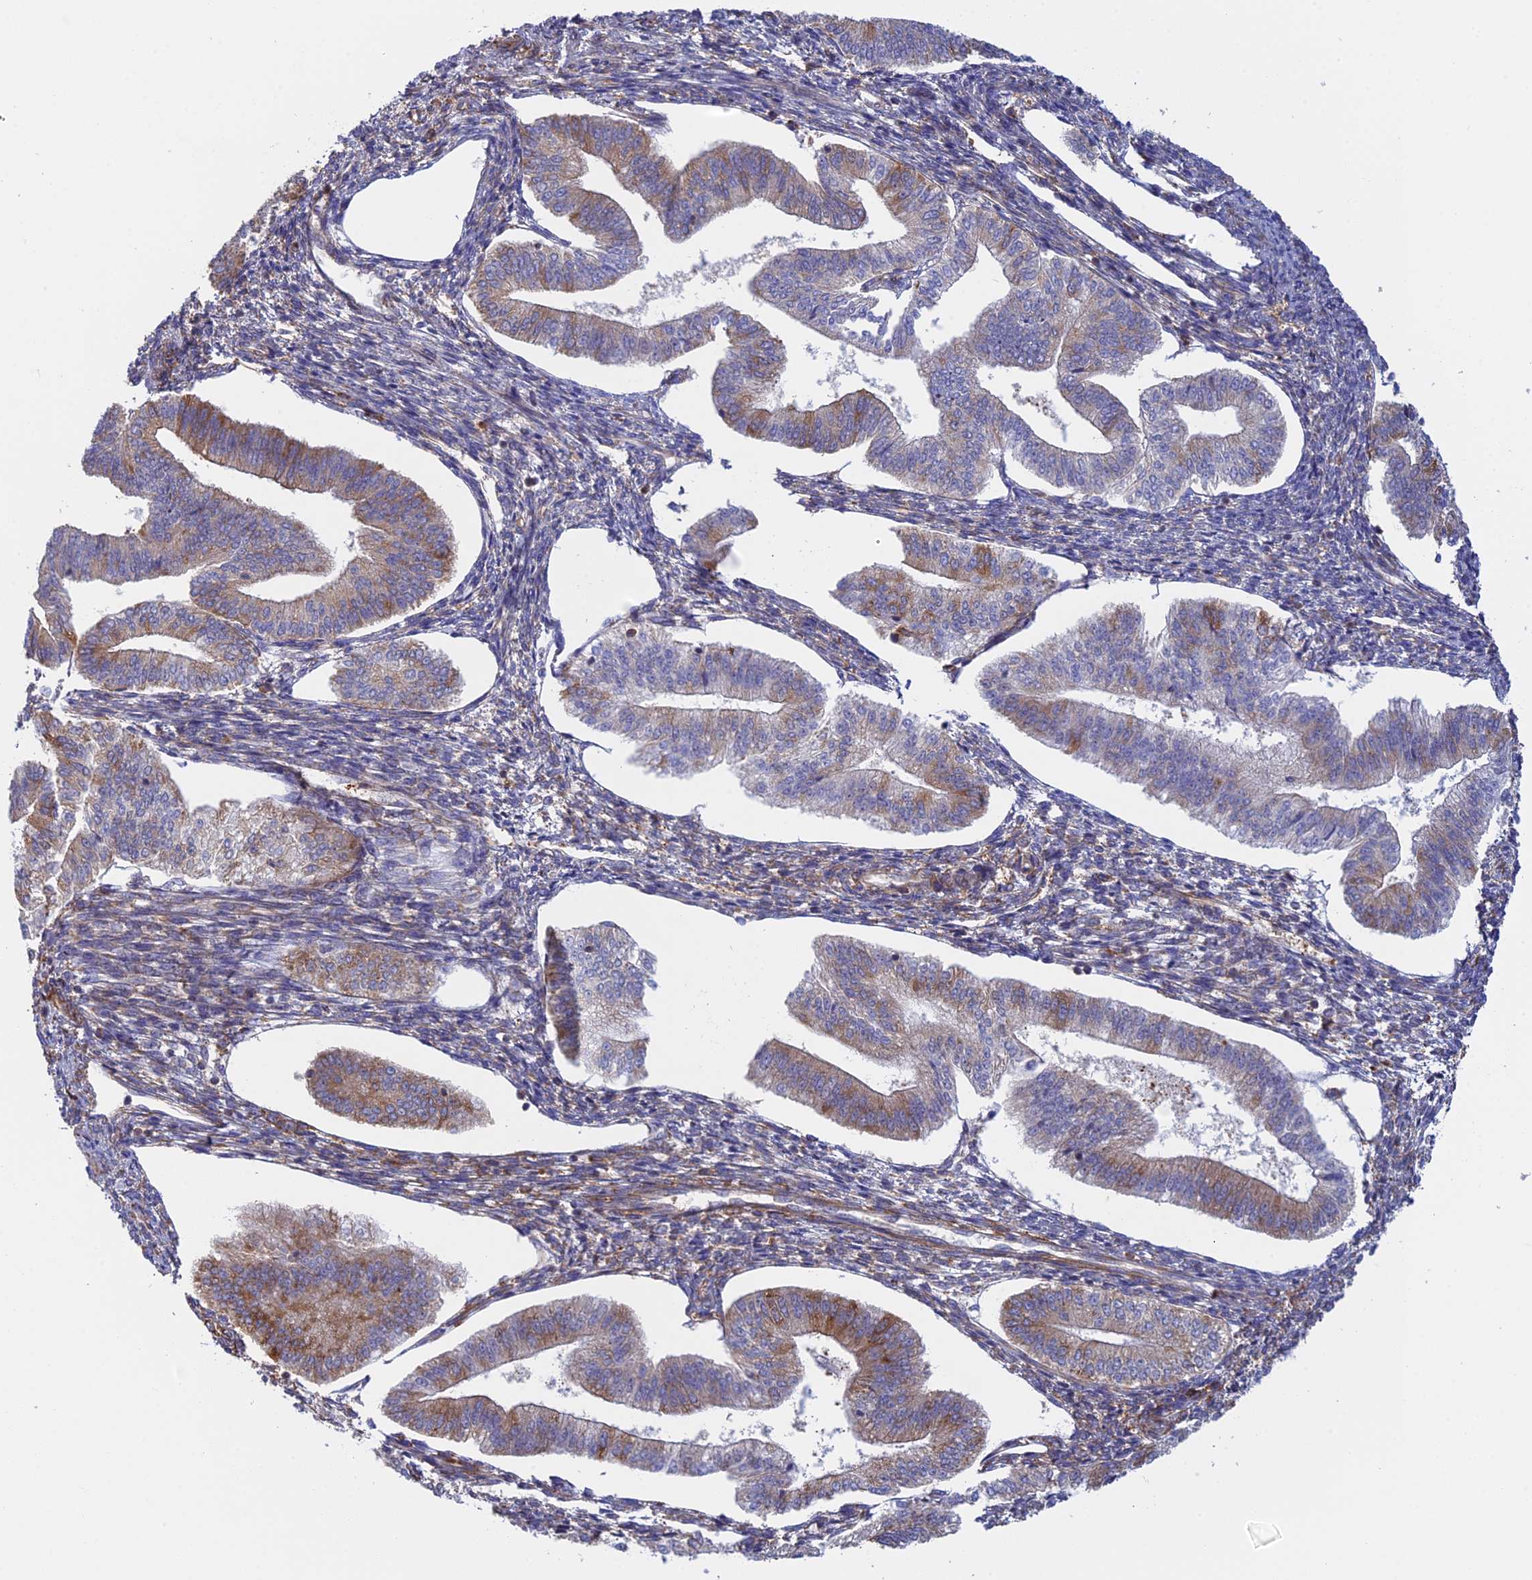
{"staining": {"intensity": "strong", "quantity": "25%-75%", "location": "cytoplasmic/membranous"}, "tissue": "endometrium", "cell_type": "Cells in endometrial stroma", "image_type": "normal", "snomed": [{"axis": "morphology", "description": "Normal tissue, NOS"}, {"axis": "topography", "description": "Endometrium"}], "caption": "High-power microscopy captured an immunohistochemistry histopathology image of normal endometrium, revealing strong cytoplasmic/membranous positivity in about 25%-75% of cells in endometrial stroma.", "gene": "GMIP", "patient": {"sex": "female", "age": 34}}